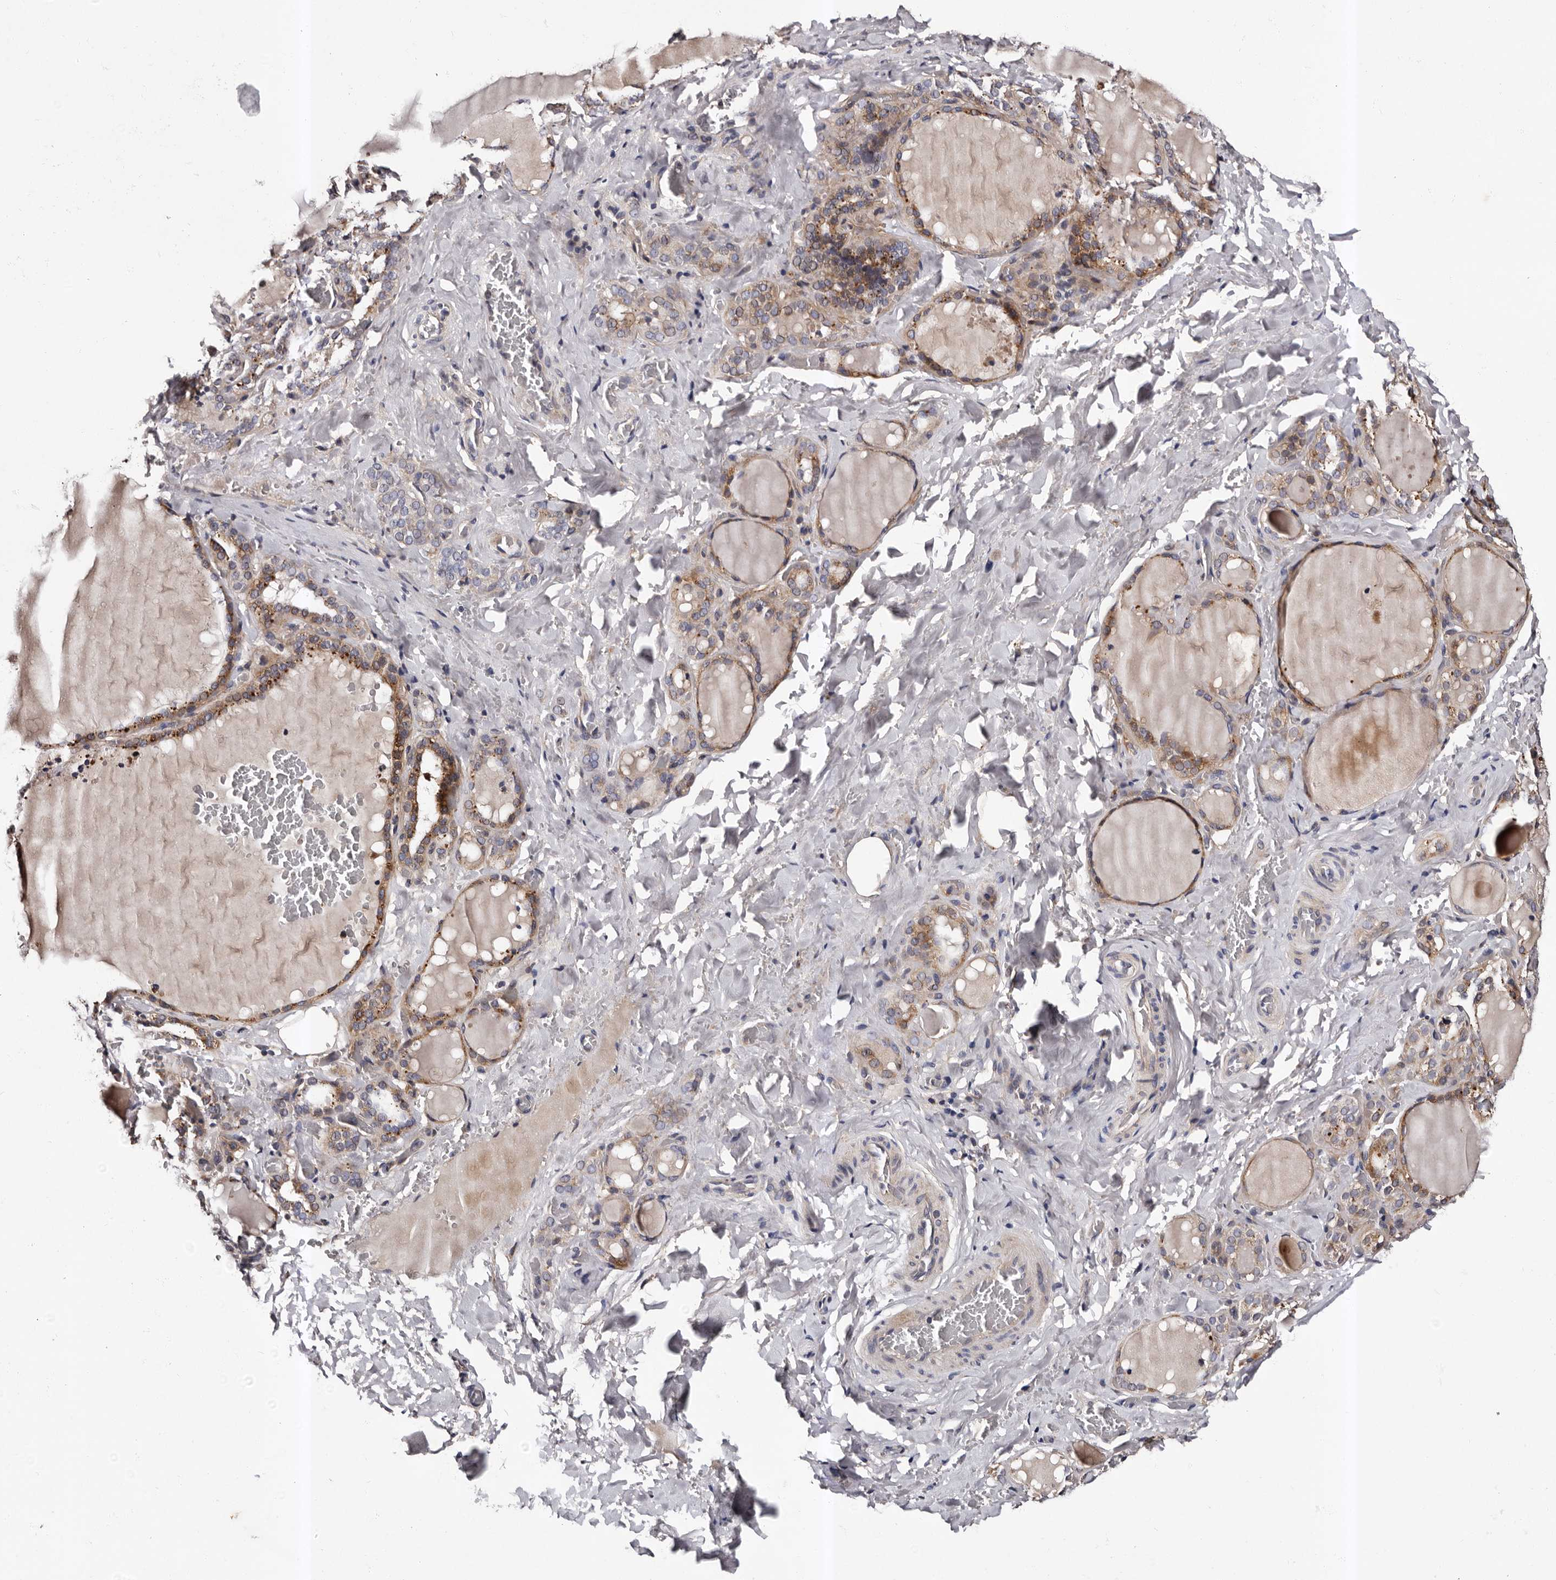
{"staining": {"intensity": "moderate", "quantity": ">75%", "location": "cytoplasmic/membranous"}, "tissue": "thyroid gland", "cell_type": "Glandular cells", "image_type": "normal", "snomed": [{"axis": "morphology", "description": "Normal tissue, NOS"}, {"axis": "topography", "description": "Thyroid gland"}], "caption": "This micrograph reveals immunohistochemistry staining of normal human thyroid gland, with medium moderate cytoplasmic/membranous positivity in about >75% of glandular cells.", "gene": "ADCK5", "patient": {"sex": "female", "age": 22}}